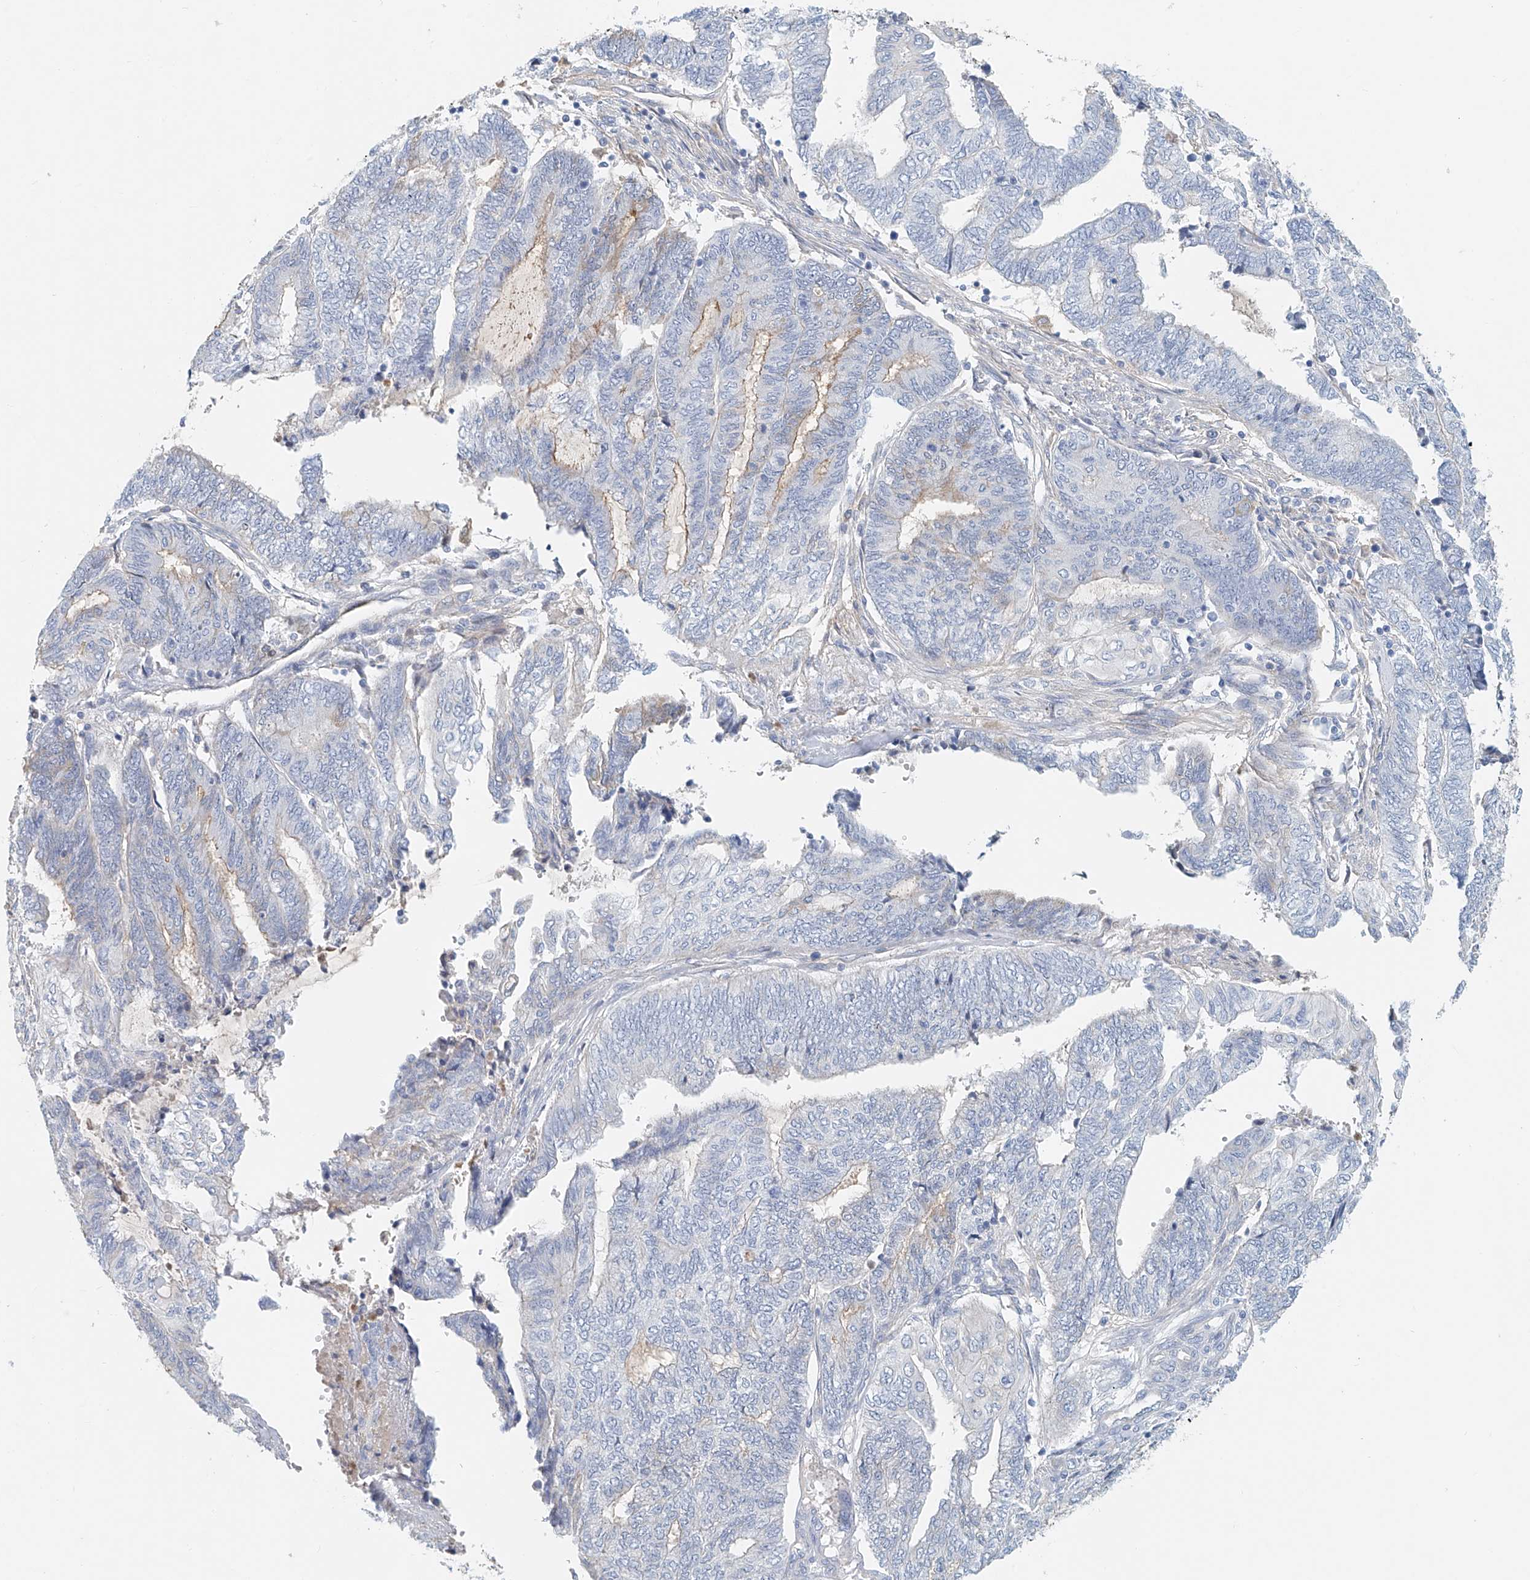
{"staining": {"intensity": "weak", "quantity": "<25%", "location": "cytoplasmic/membranous"}, "tissue": "endometrial cancer", "cell_type": "Tumor cells", "image_type": "cancer", "snomed": [{"axis": "morphology", "description": "Adenocarcinoma, NOS"}, {"axis": "topography", "description": "Uterus"}, {"axis": "topography", "description": "Endometrium"}], "caption": "Immunohistochemistry of human endometrial cancer (adenocarcinoma) reveals no positivity in tumor cells. (DAB (3,3'-diaminobenzidine) IHC visualized using brightfield microscopy, high magnification).", "gene": "FRYL", "patient": {"sex": "female", "age": 70}}